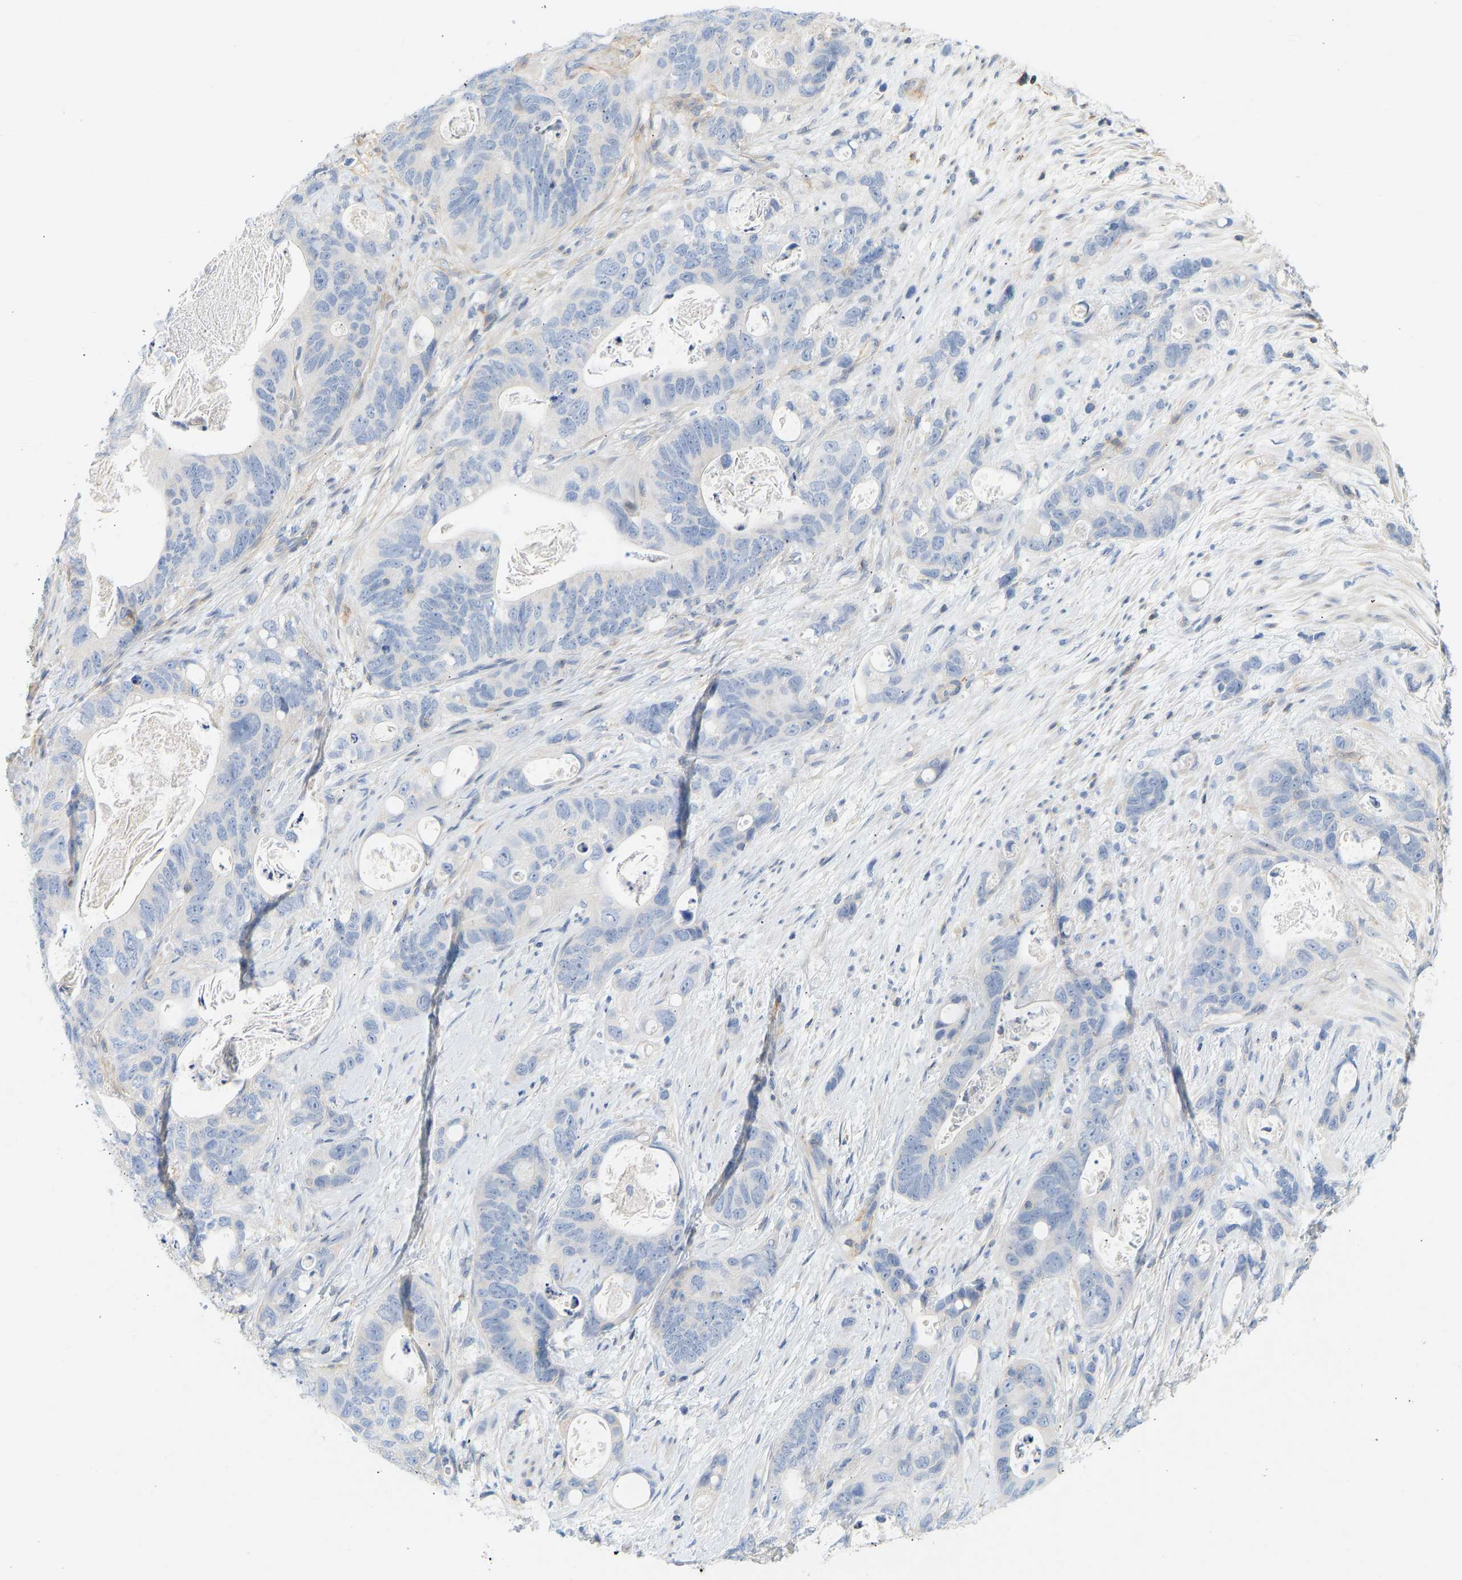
{"staining": {"intensity": "negative", "quantity": "none", "location": "none"}, "tissue": "stomach cancer", "cell_type": "Tumor cells", "image_type": "cancer", "snomed": [{"axis": "morphology", "description": "Normal tissue, NOS"}, {"axis": "morphology", "description": "Adenocarcinoma, NOS"}, {"axis": "topography", "description": "Stomach"}], "caption": "This histopathology image is of stomach cancer (adenocarcinoma) stained with IHC to label a protein in brown with the nuclei are counter-stained blue. There is no staining in tumor cells.", "gene": "BVES", "patient": {"sex": "female", "age": 89}}